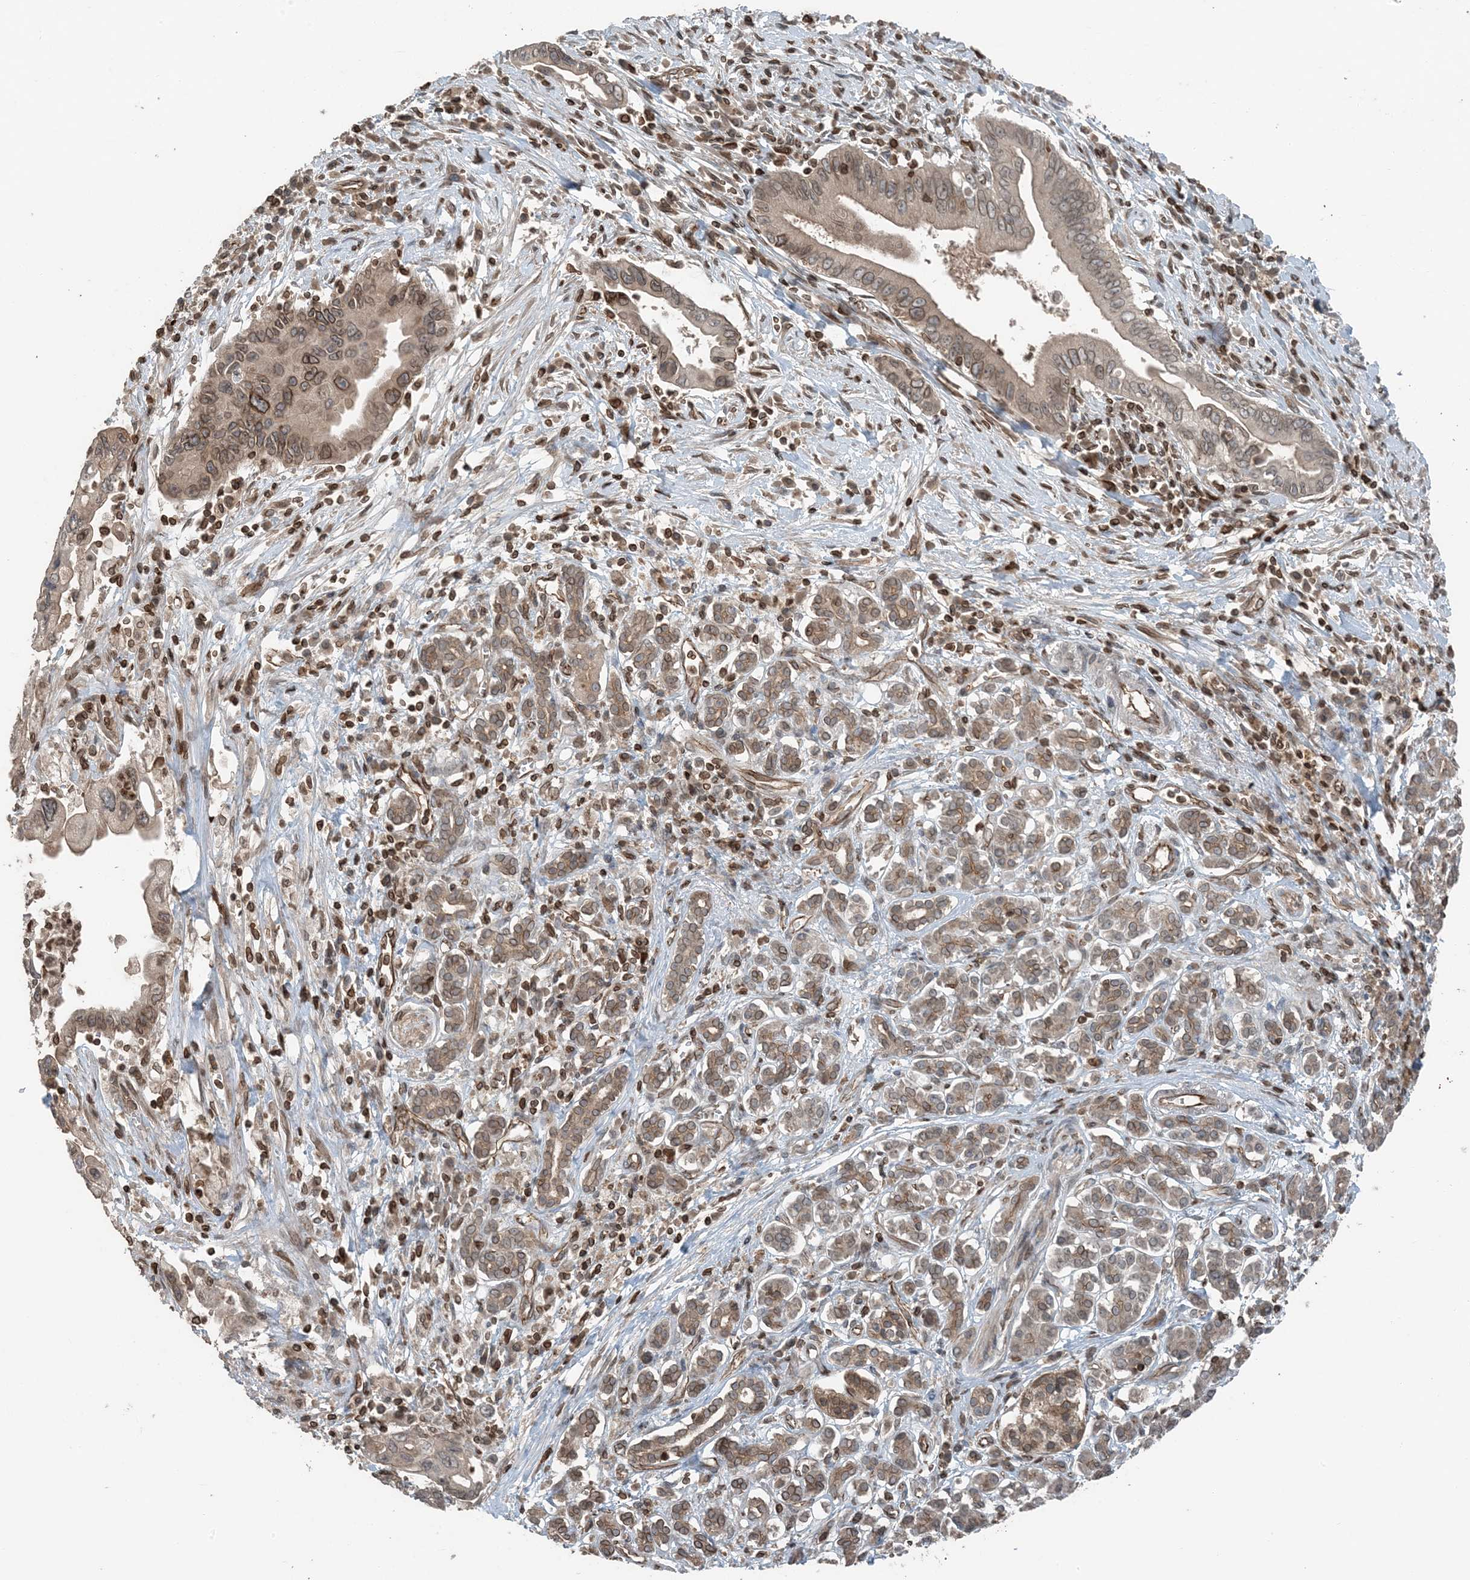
{"staining": {"intensity": "moderate", "quantity": "25%-75%", "location": "cytoplasmic/membranous,nuclear"}, "tissue": "pancreatic cancer", "cell_type": "Tumor cells", "image_type": "cancer", "snomed": [{"axis": "morphology", "description": "Adenocarcinoma, NOS"}, {"axis": "topography", "description": "Pancreas"}], "caption": "Immunohistochemical staining of human pancreatic cancer (adenocarcinoma) reveals medium levels of moderate cytoplasmic/membranous and nuclear protein positivity in about 25%-75% of tumor cells.", "gene": "ZFAND2B", "patient": {"sex": "male", "age": 78}}